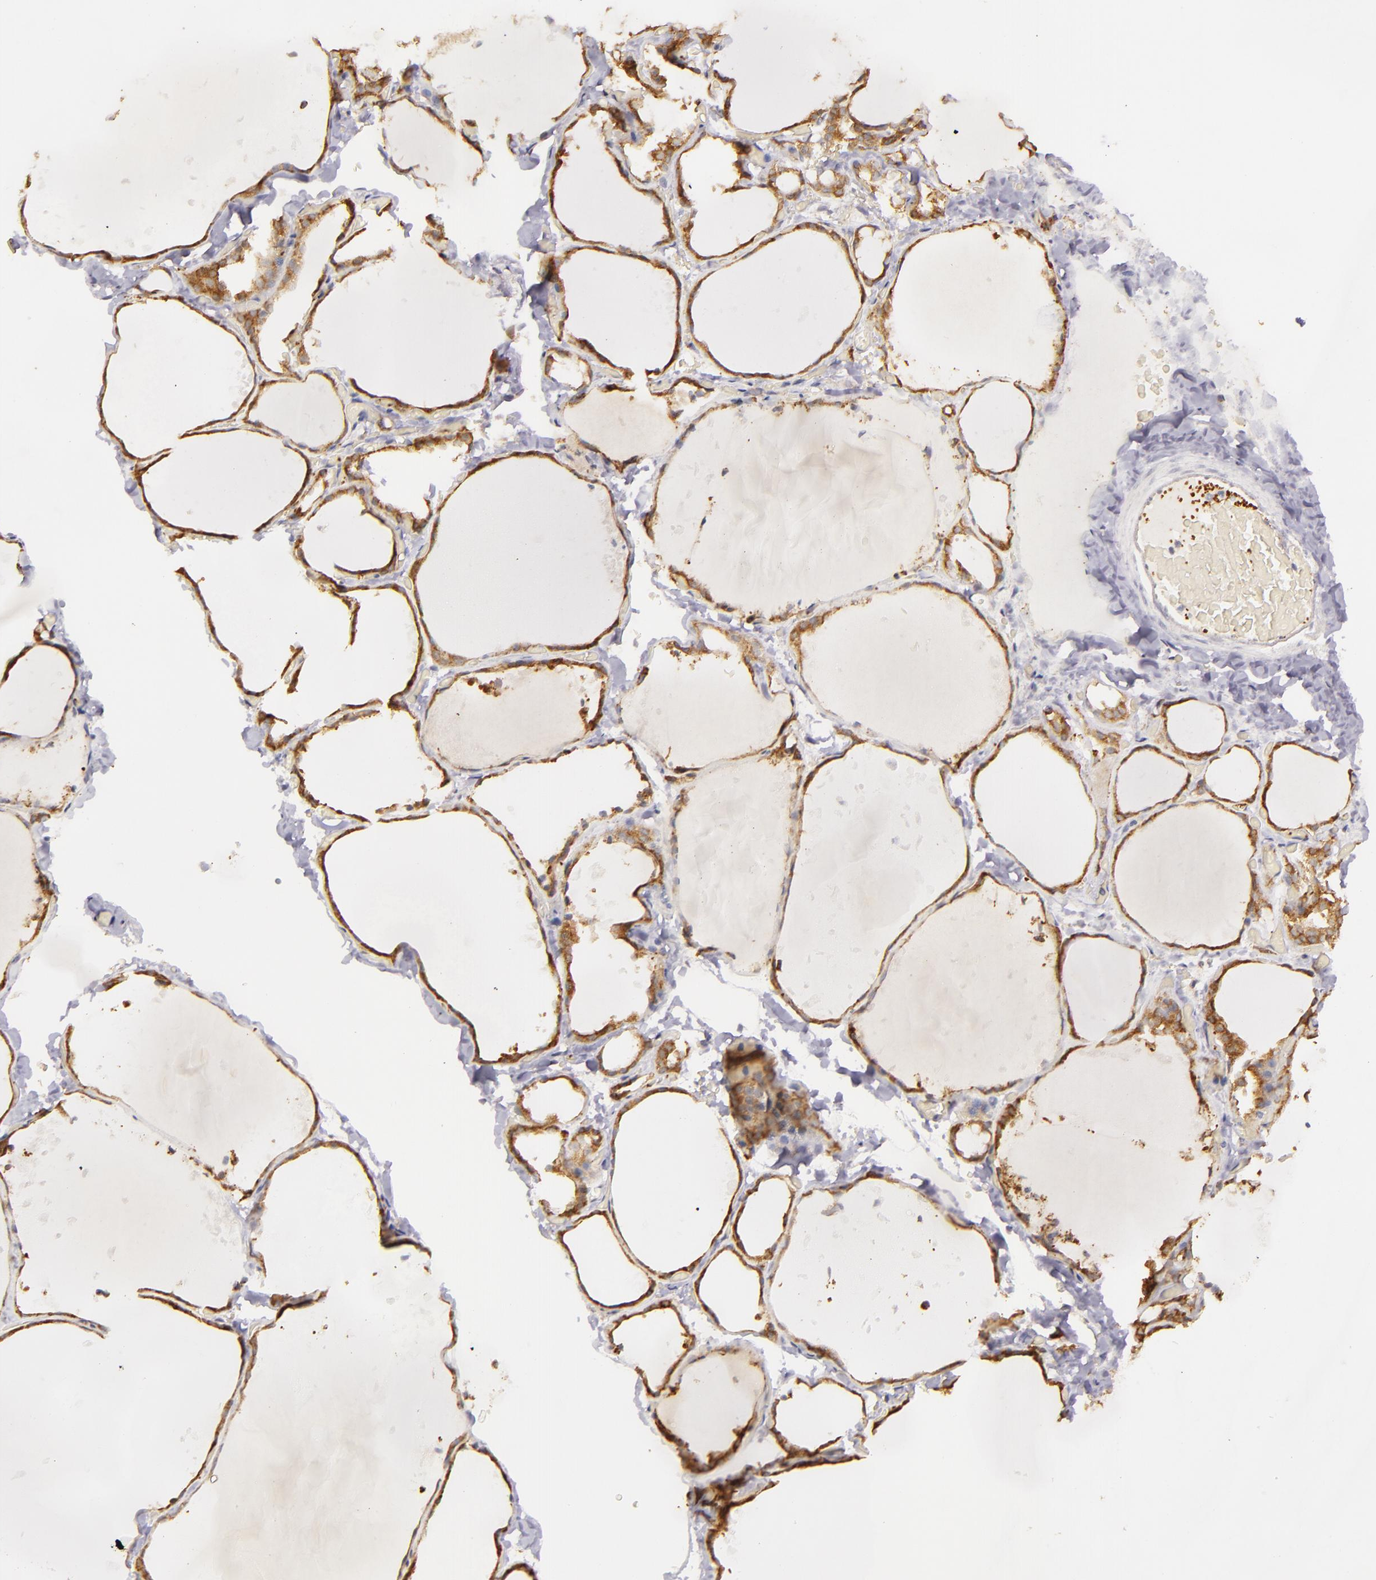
{"staining": {"intensity": "moderate", "quantity": ">75%", "location": "cytoplasmic/membranous"}, "tissue": "thyroid gland", "cell_type": "Glandular cells", "image_type": "normal", "snomed": [{"axis": "morphology", "description": "Normal tissue, NOS"}, {"axis": "topography", "description": "Thyroid gland"}], "caption": "Immunohistochemical staining of benign human thyroid gland demonstrates medium levels of moderate cytoplasmic/membranous staining in about >75% of glandular cells.", "gene": "SYTL4", "patient": {"sex": "female", "age": 22}}